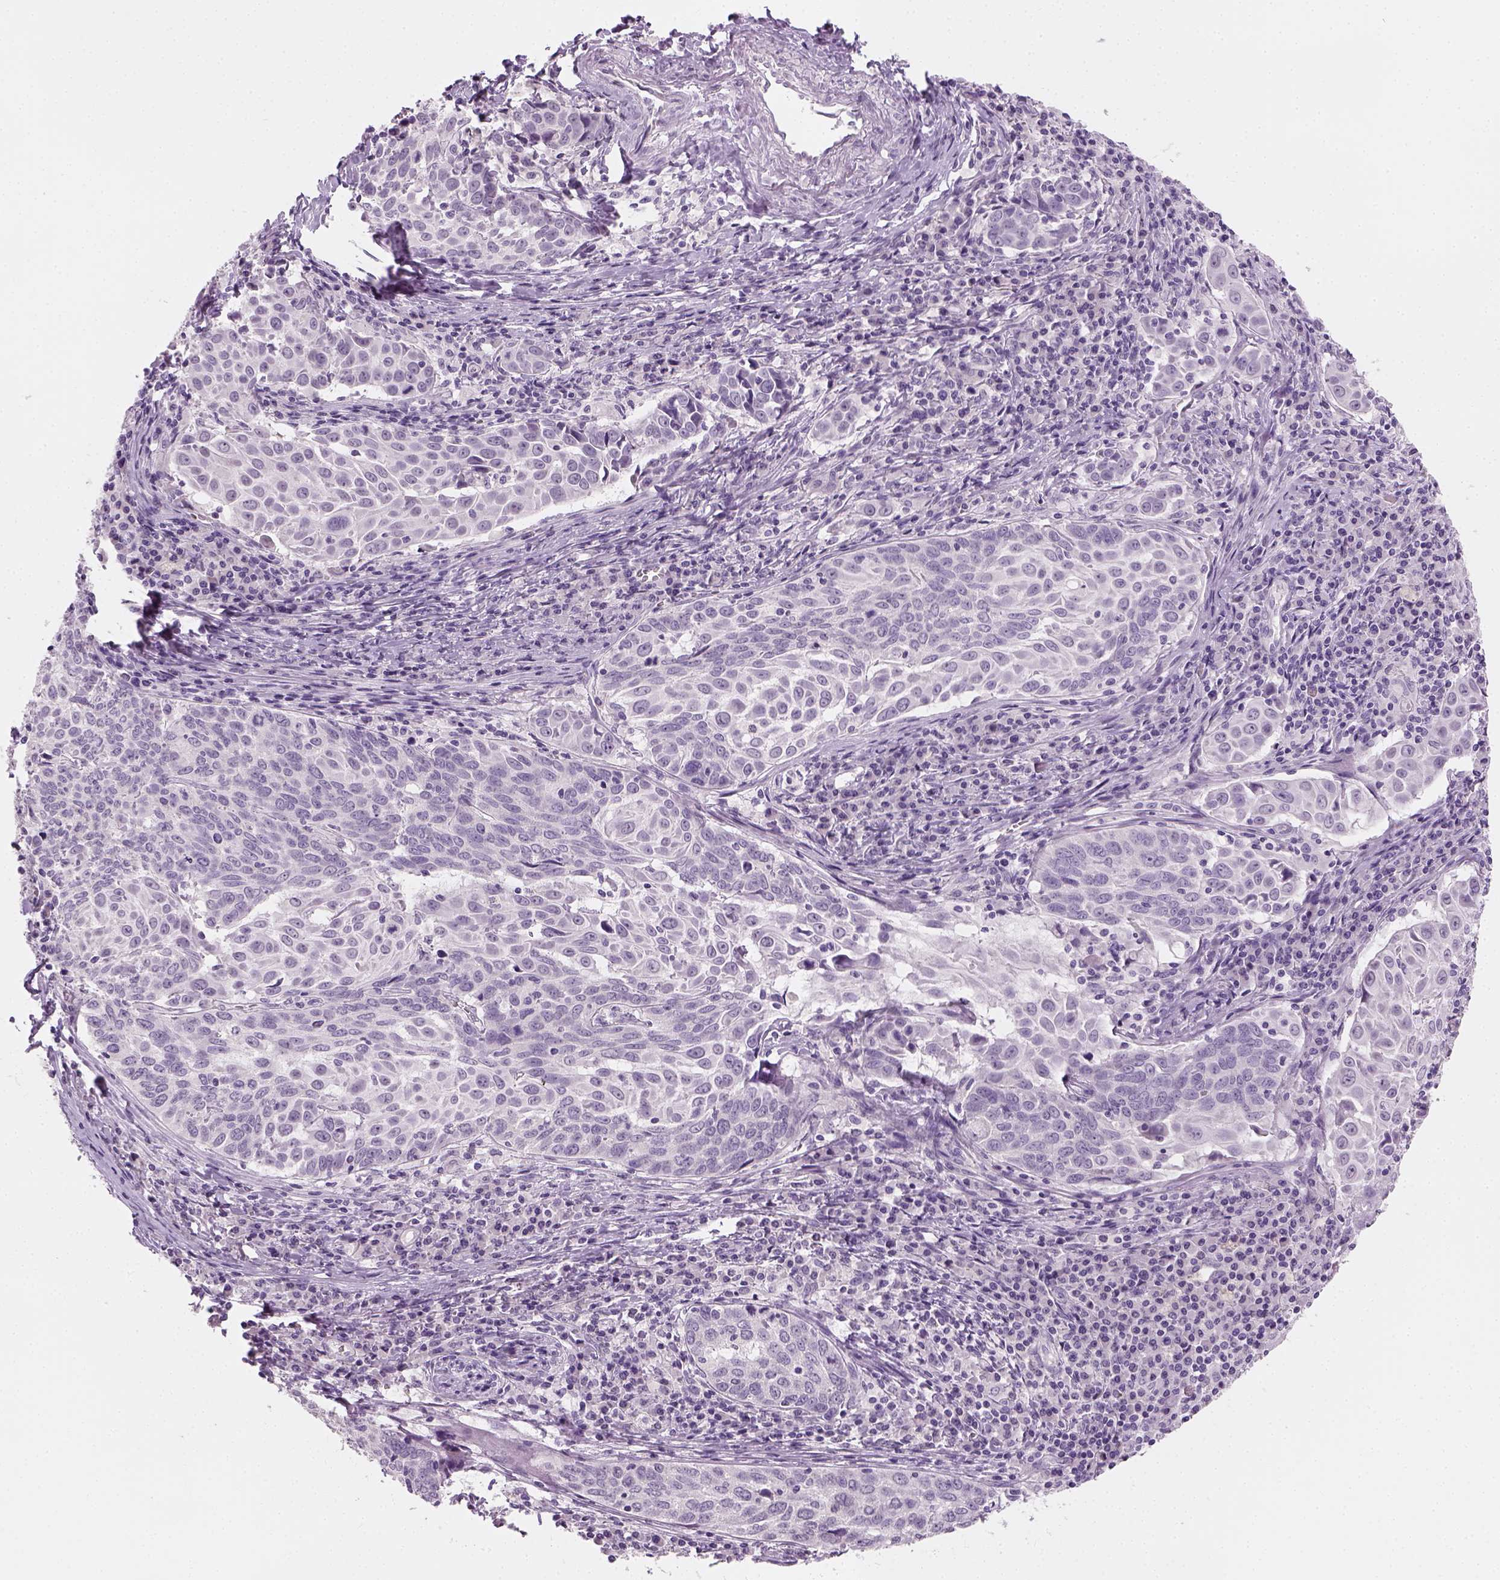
{"staining": {"intensity": "negative", "quantity": "none", "location": "none"}, "tissue": "lung cancer", "cell_type": "Tumor cells", "image_type": "cancer", "snomed": [{"axis": "morphology", "description": "Squamous cell carcinoma, NOS"}, {"axis": "topography", "description": "Lung"}], "caption": "This histopathology image is of lung cancer (squamous cell carcinoma) stained with immunohistochemistry (IHC) to label a protein in brown with the nuclei are counter-stained blue. There is no positivity in tumor cells. (DAB (3,3'-diaminobenzidine) IHC with hematoxylin counter stain).", "gene": "TH", "patient": {"sex": "male", "age": 57}}